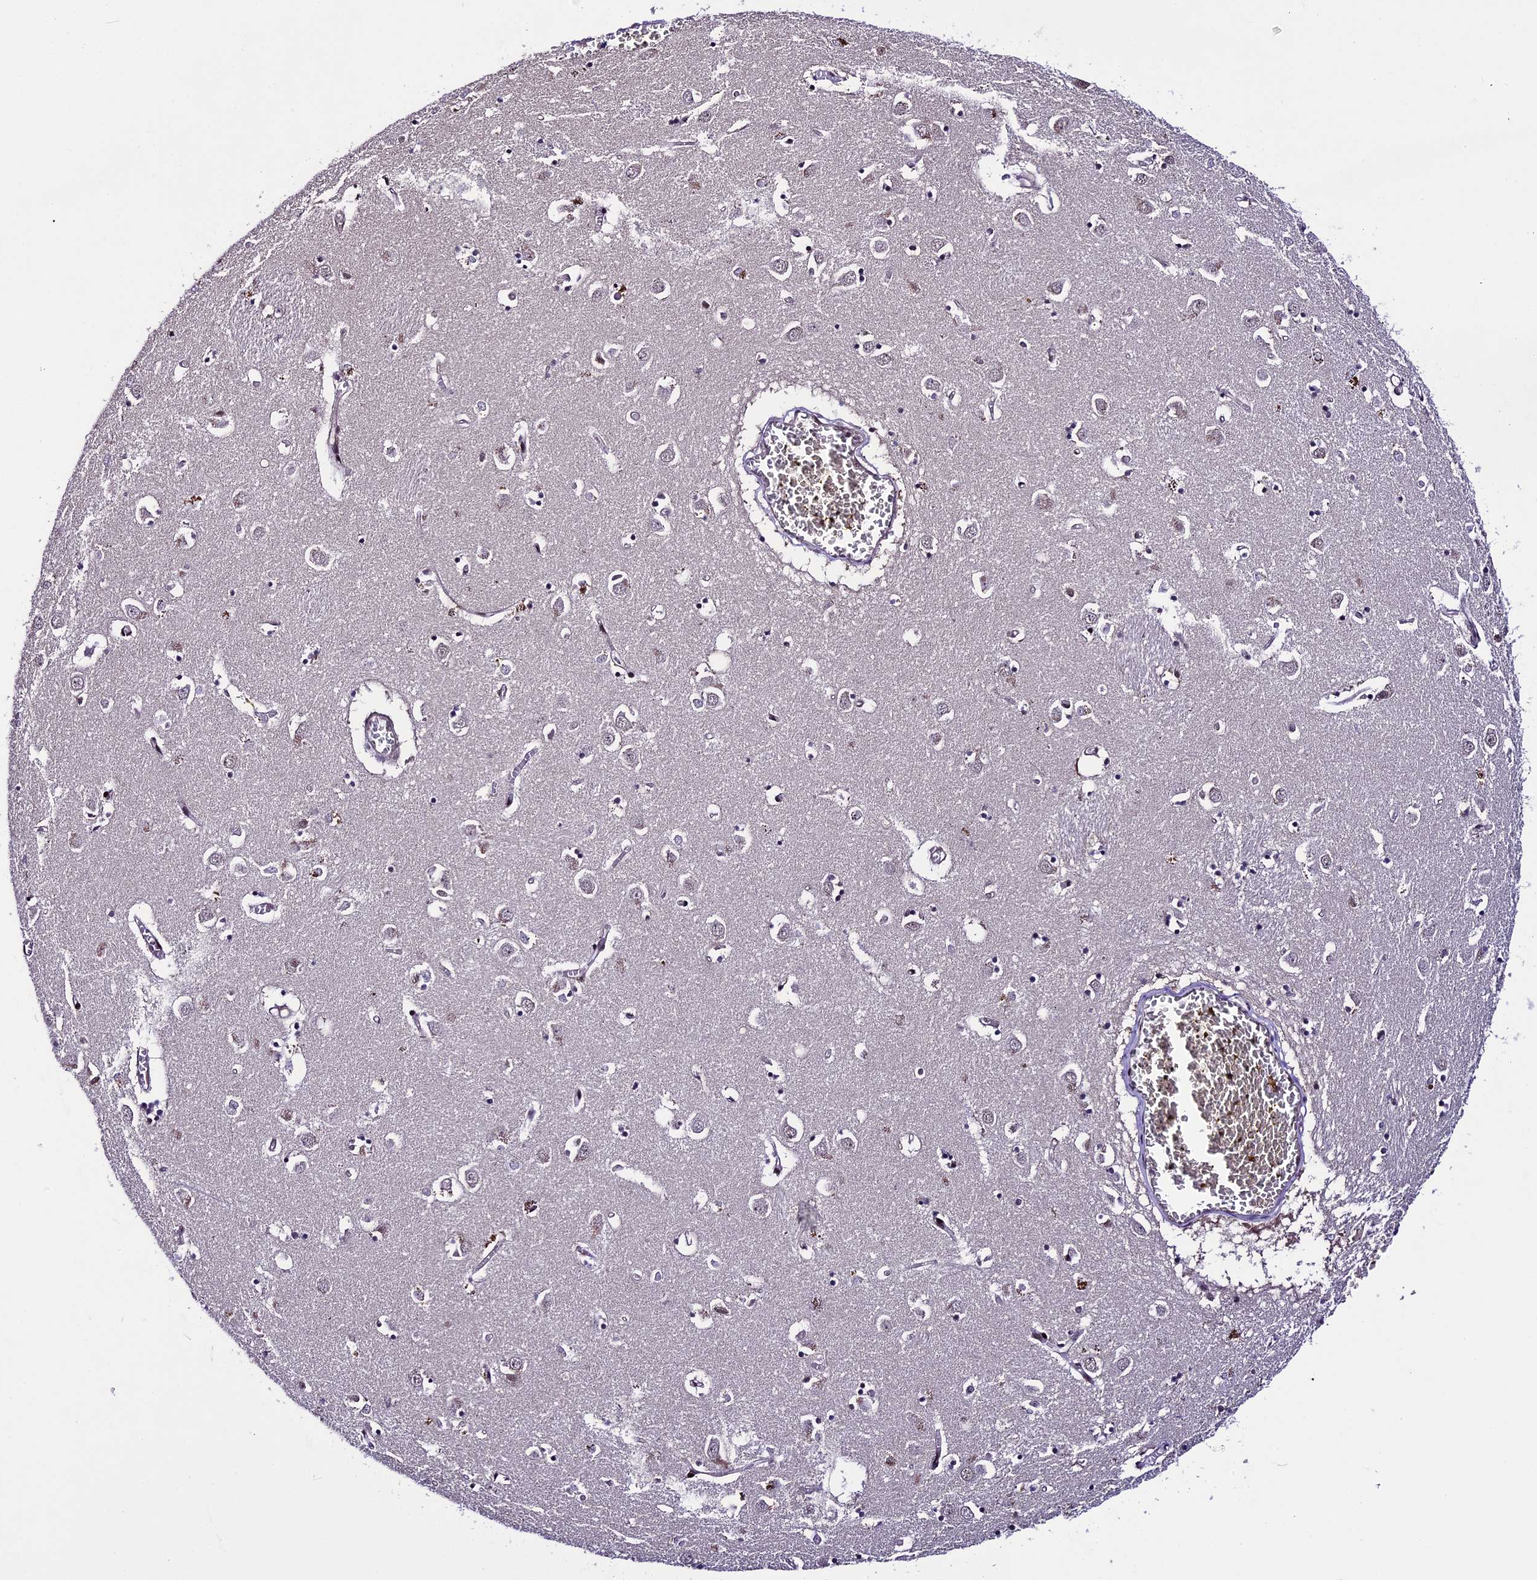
{"staining": {"intensity": "moderate", "quantity": "<25%", "location": "nuclear"}, "tissue": "caudate", "cell_type": "Glial cells", "image_type": "normal", "snomed": [{"axis": "morphology", "description": "Normal tissue, NOS"}, {"axis": "topography", "description": "Lateral ventricle wall"}], "caption": "Protein positivity by IHC reveals moderate nuclear staining in about <25% of glial cells in benign caudate.", "gene": "TCP11L2", "patient": {"sex": "male", "age": 70}}